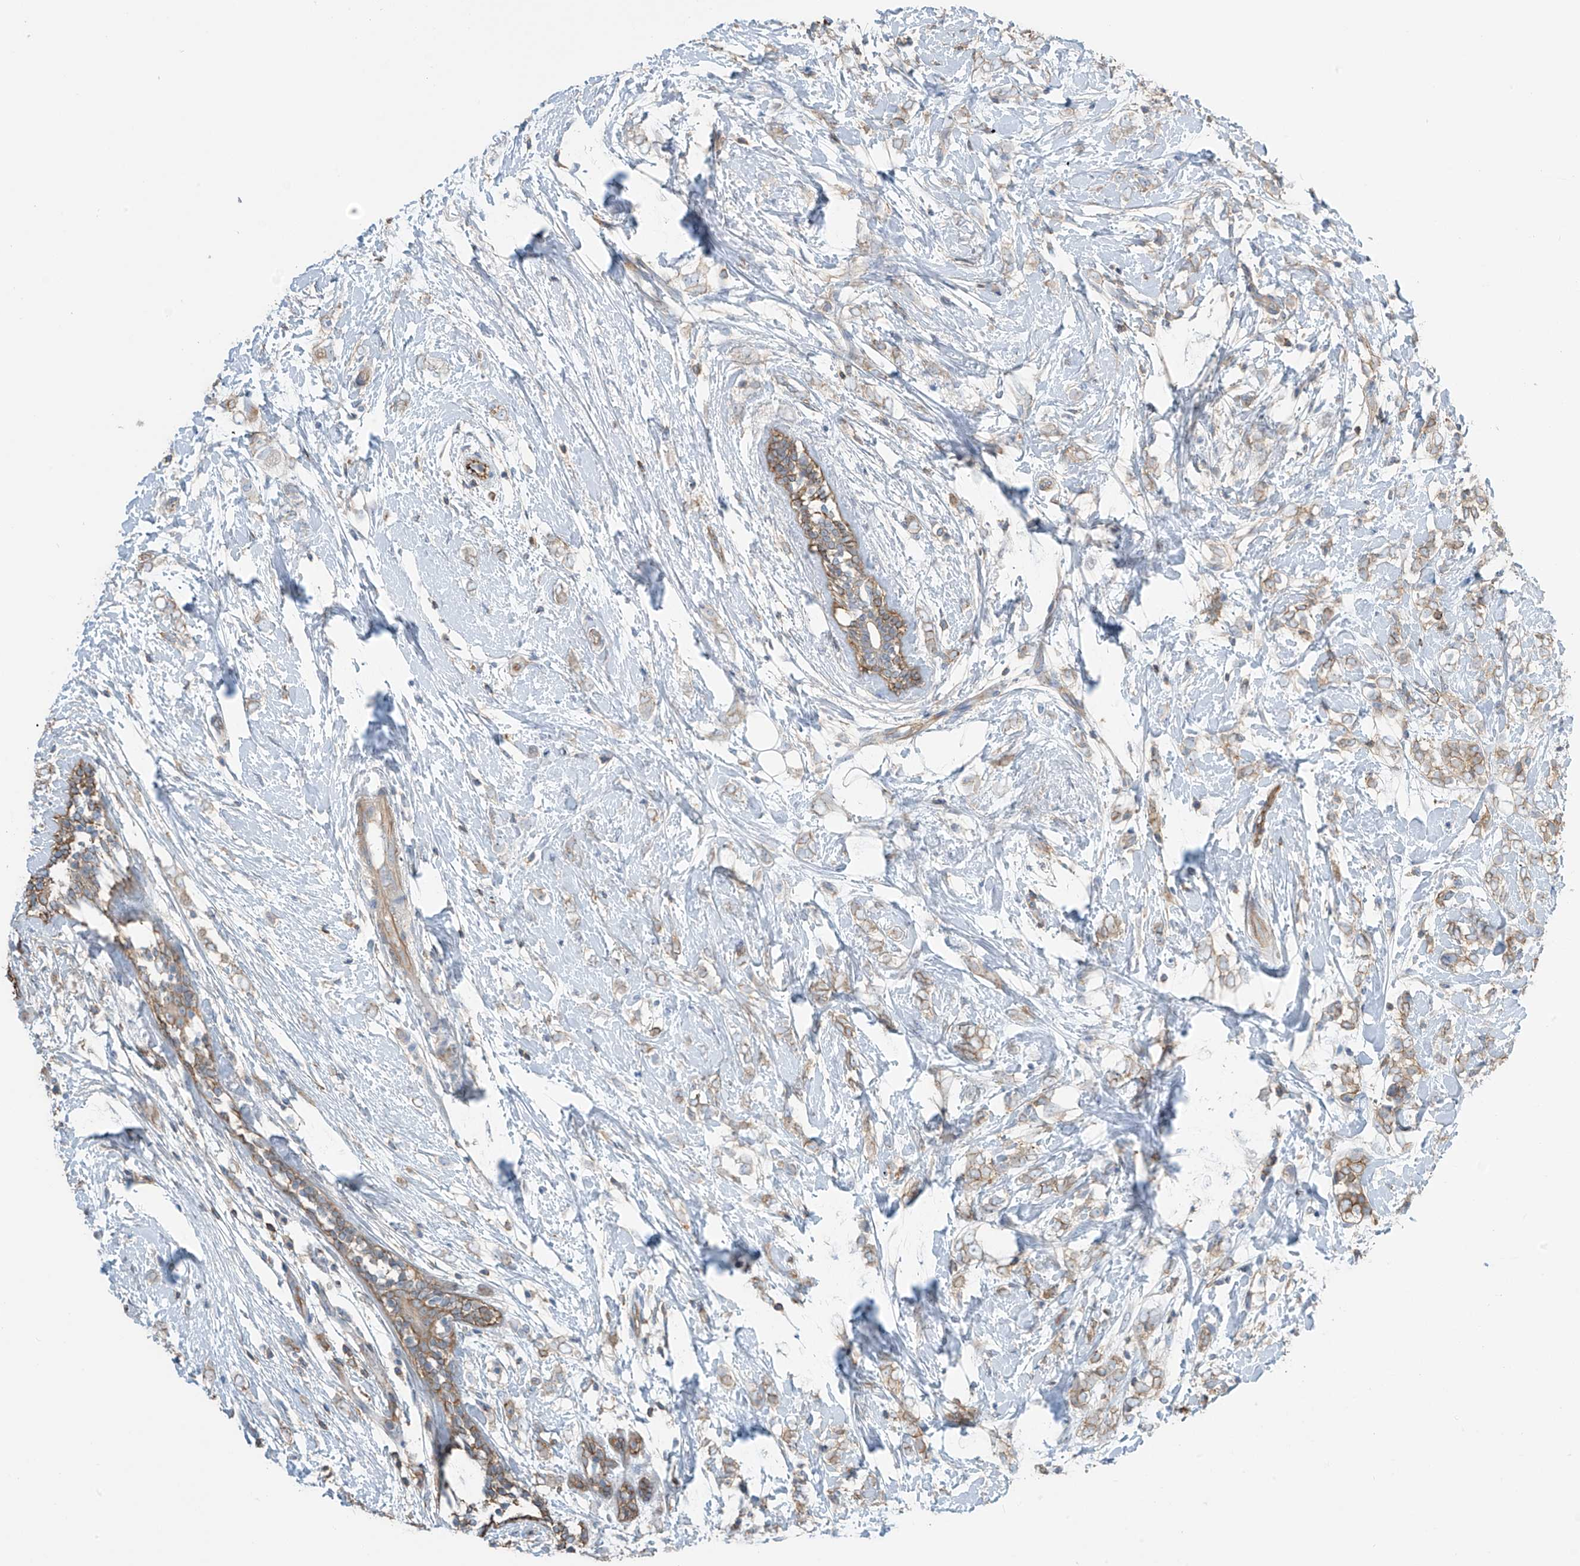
{"staining": {"intensity": "weak", "quantity": ">75%", "location": "cytoplasmic/membranous"}, "tissue": "breast cancer", "cell_type": "Tumor cells", "image_type": "cancer", "snomed": [{"axis": "morphology", "description": "Normal tissue, NOS"}, {"axis": "morphology", "description": "Lobular carcinoma"}, {"axis": "topography", "description": "Breast"}], "caption": "Human breast lobular carcinoma stained with a brown dye exhibits weak cytoplasmic/membranous positive expression in about >75% of tumor cells.", "gene": "ZNF846", "patient": {"sex": "female", "age": 47}}